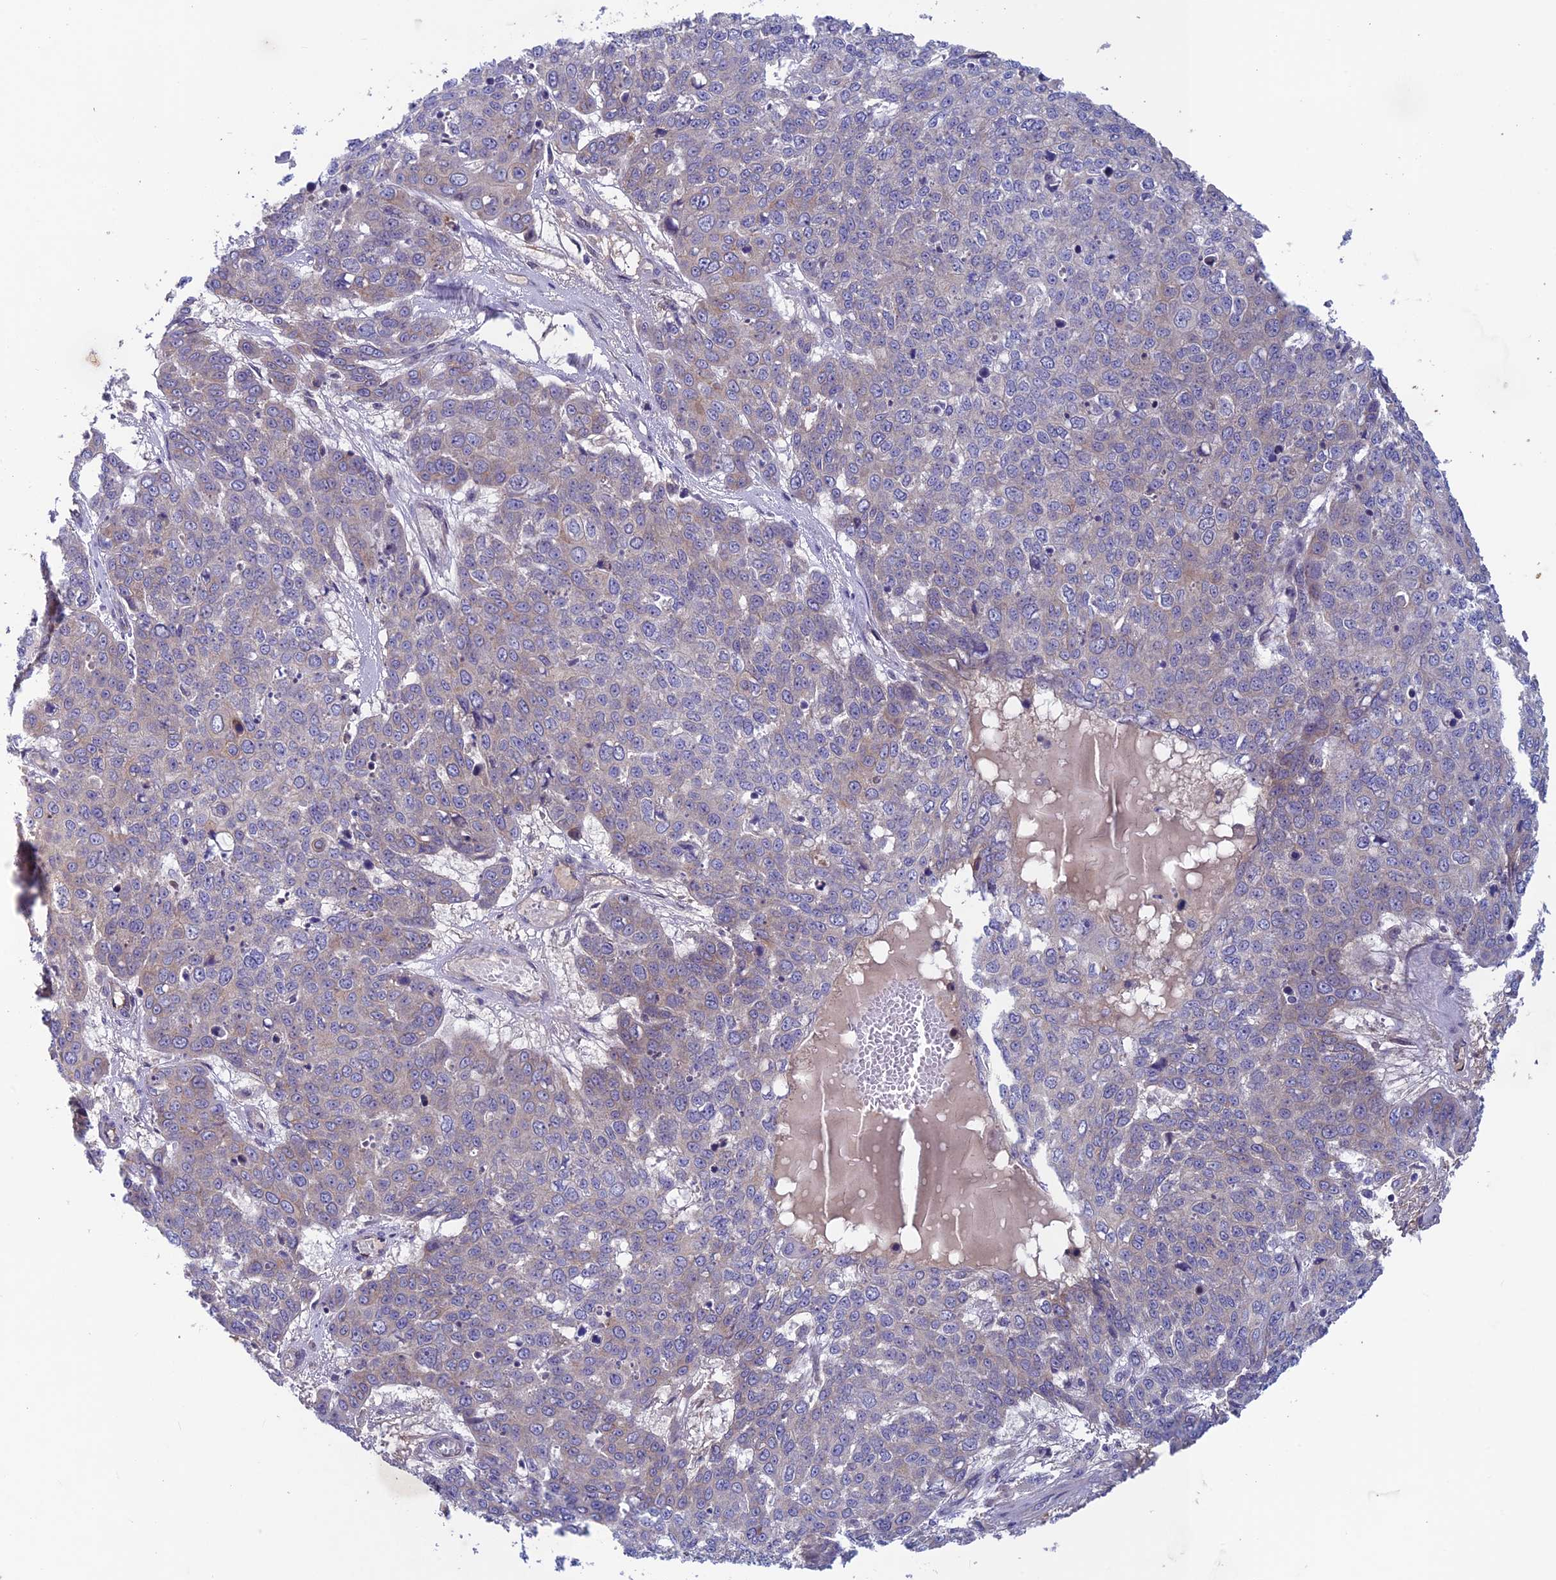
{"staining": {"intensity": "weak", "quantity": "<25%", "location": "cytoplasmic/membranous"}, "tissue": "skin cancer", "cell_type": "Tumor cells", "image_type": "cancer", "snomed": [{"axis": "morphology", "description": "Squamous cell carcinoma, NOS"}, {"axis": "topography", "description": "Skin"}], "caption": "This is a histopathology image of immunohistochemistry (IHC) staining of skin cancer, which shows no staining in tumor cells. (DAB immunohistochemistry (IHC), high magnification).", "gene": "FKBPL", "patient": {"sex": "male", "age": 71}}